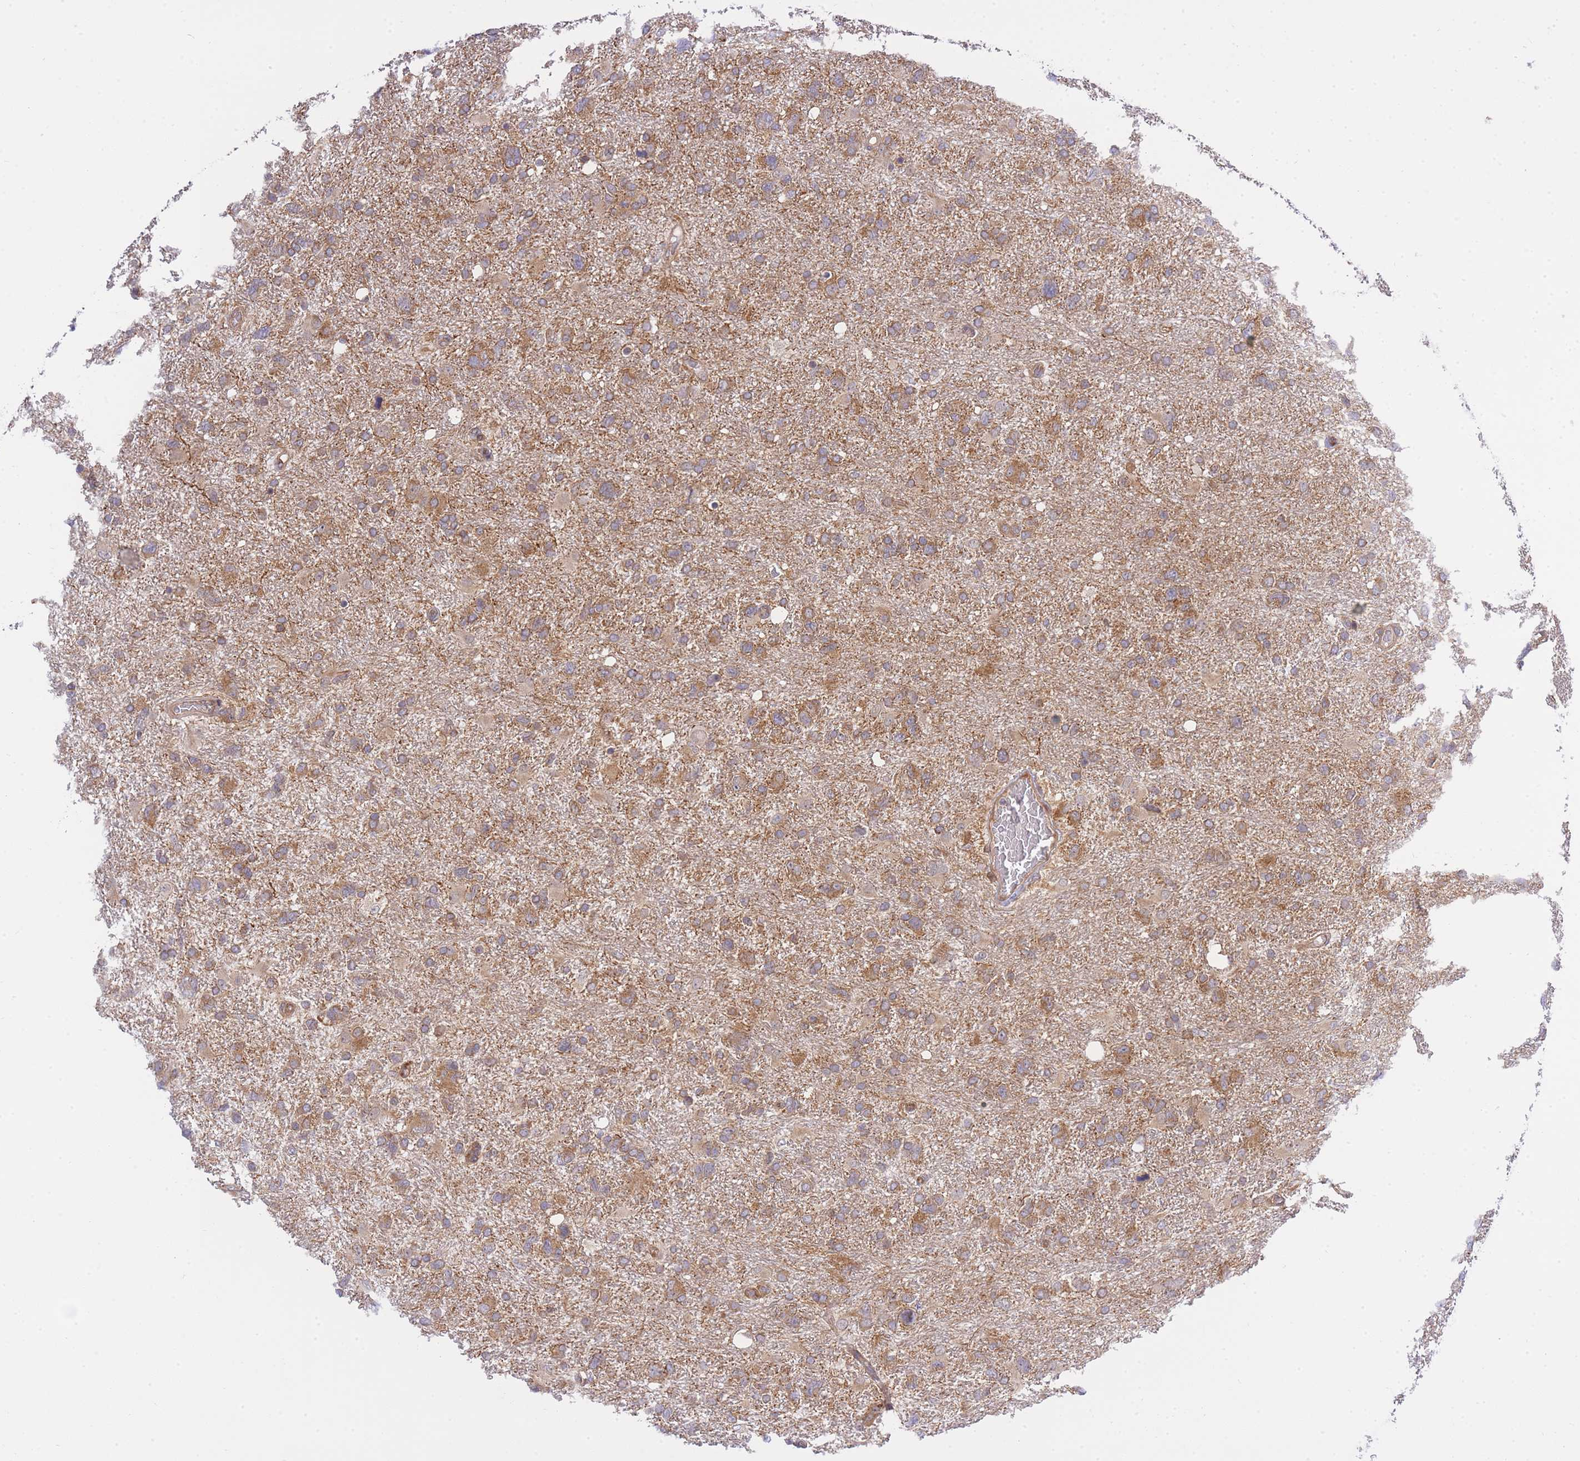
{"staining": {"intensity": "moderate", "quantity": ">75%", "location": "cytoplasmic/membranous"}, "tissue": "glioma", "cell_type": "Tumor cells", "image_type": "cancer", "snomed": [{"axis": "morphology", "description": "Glioma, malignant, High grade"}, {"axis": "topography", "description": "Brain"}], "caption": "The histopathology image displays immunohistochemical staining of malignant glioma (high-grade). There is moderate cytoplasmic/membranous positivity is present in about >75% of tumor cells. The protein is stained brown, and the nuclei are stained in blue (DAB (3,3'-diaminobenzidine) IHC with brightfield microscopy, high magnification).", "gene": "EIF2B2", "patient": {"sex": "male", "age": 61}}